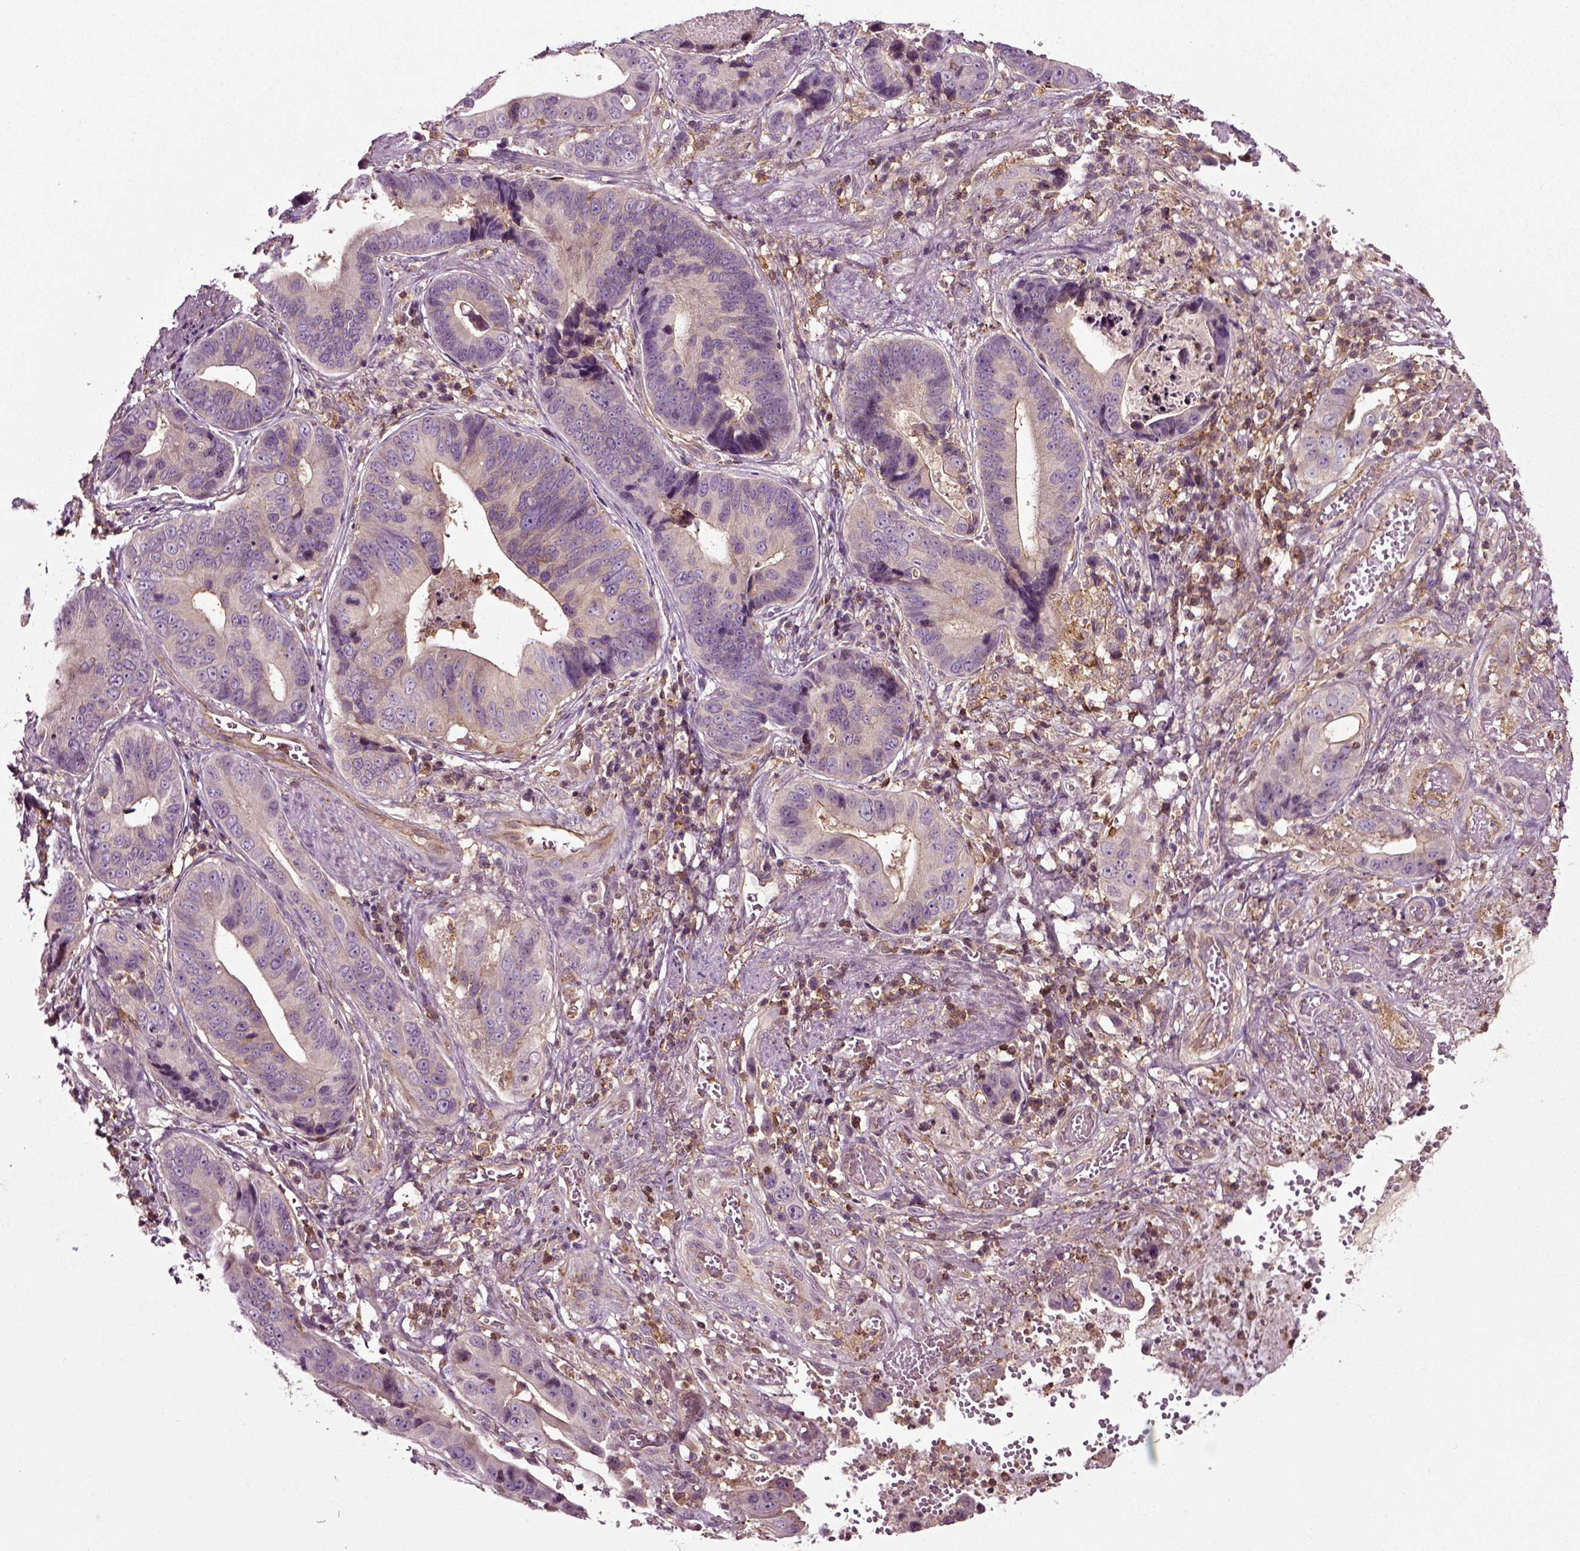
{"staining": {"intensity": "negative", "quantity": "none", "location": "none"}, "tissue": "stomach cancer", "cell_type": "Tumor cells", "image_type": "cancer", "snomed": [{"axis": "morphology", "description": "Adenocarcinoma, NOS"}, {"axis": "topography", "description": "Stomach"}], "caption": "A histopathology image of stomach cancer stained for a protein displays no brown staining in tumor cells.", "gene": "RHOF", "patient": {"sex": "male", "age": 84}}